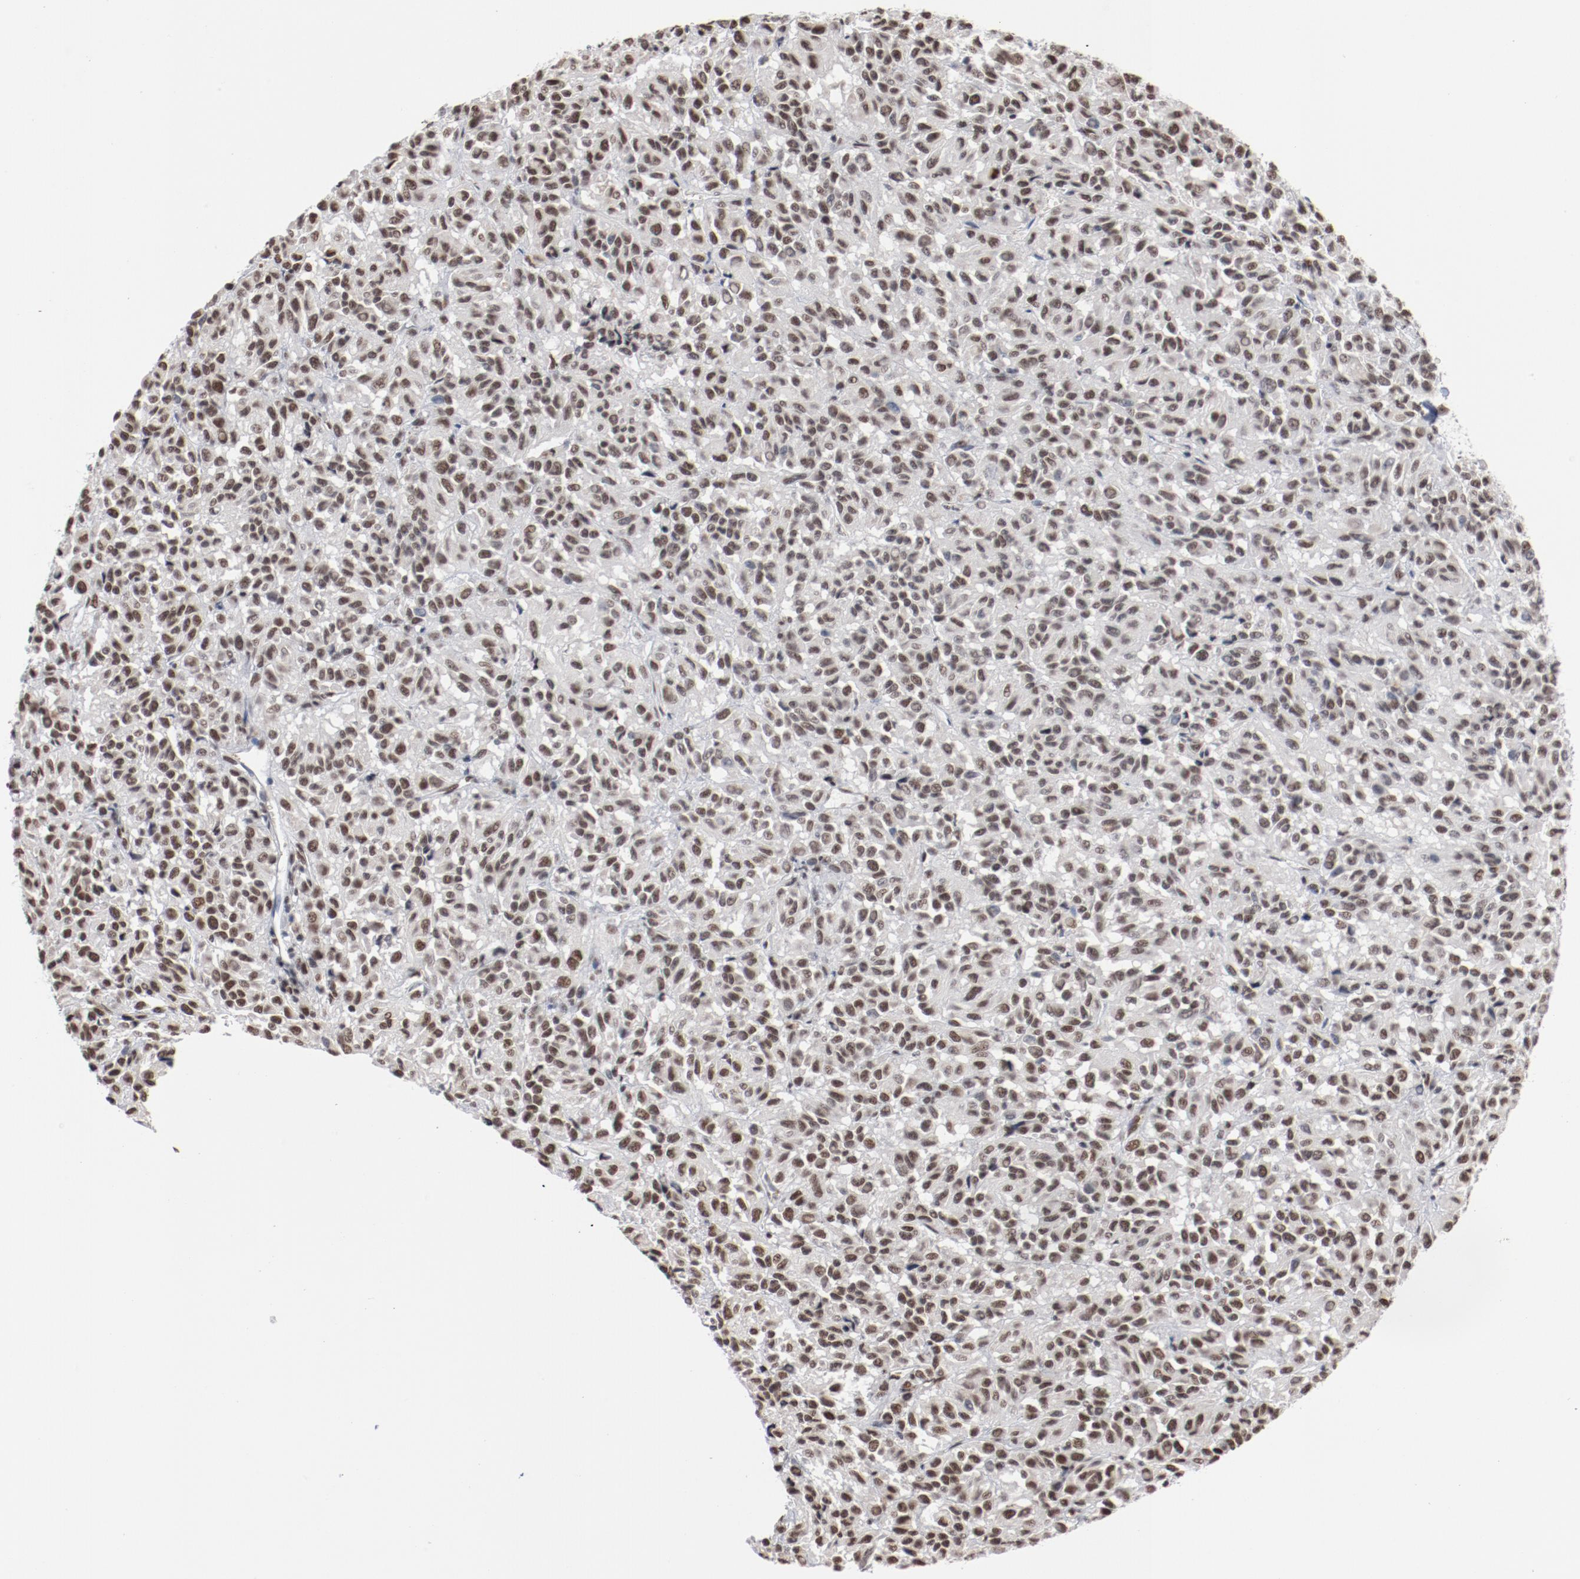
{"staining": {"intensity": "moderate", "quantity": ">75%", "location": "nuclear"}, "tissue": "melanoma", "cell_type": "Tumor cells", "image_type": "cancer", "snomed": [{"axis": "morphology", "description": "Malignant melanoma, Metastatic site"}, {"axis": "topography", "description": "Lung"}], "caption": "Immunohistochemistry micrograph of neoplastic tissue: human malignant melanoma (metastatic site) stained using immunohistochemistry (IHC) shows medium levels of moderate protein expression localized specifically in the nuclear of tumor cells, appearing as a nuclear brown color.", "gene": "BUB3", "patient": {"sex": "male", "age": 64}}